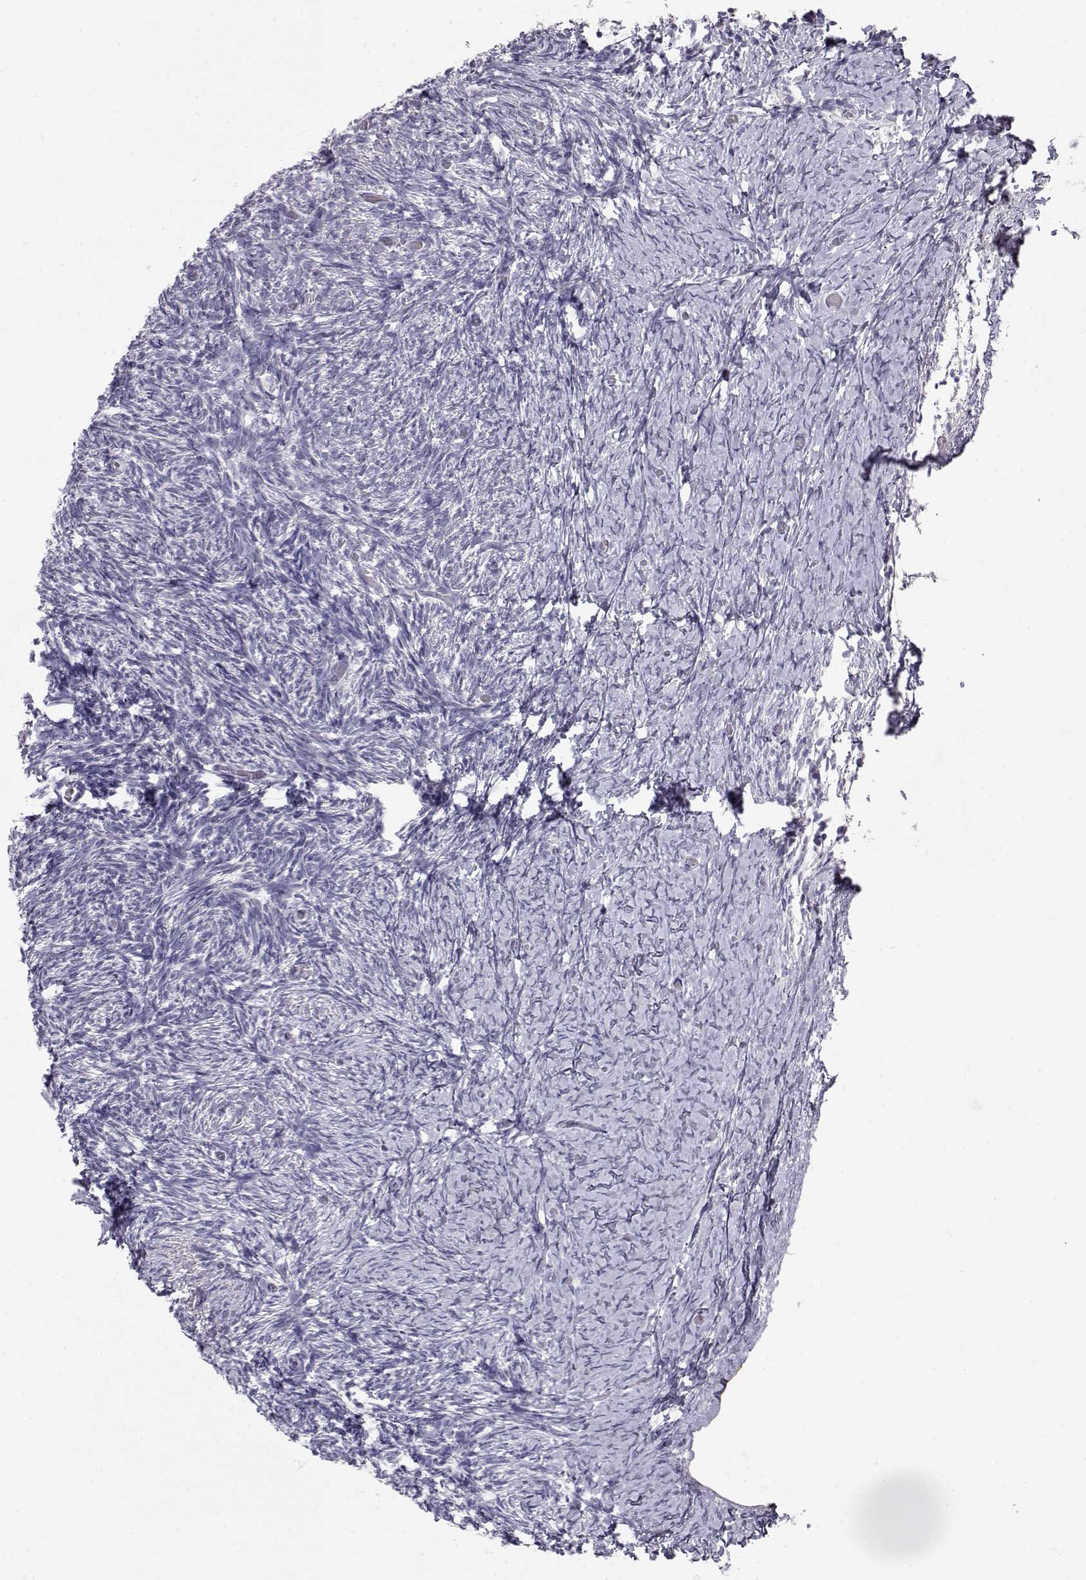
{"staining": {"intensity": "negative", "quantity": "none", "location": "none"}, "tissue": "ovary", "cell_type": "Follicle cells", "image_type": "normal", "snomed": [{"axis": "morphology", "description": "Normal tissue, NOS"}, {"axis": "topography", "description": "Ovary"}], "caption": "Immunohistochemical staining of benign human ovary demonstrates no significant expression in follicle cells.", "gene": "LAMB3", "patient": {"sex": "female", "age": 39}}